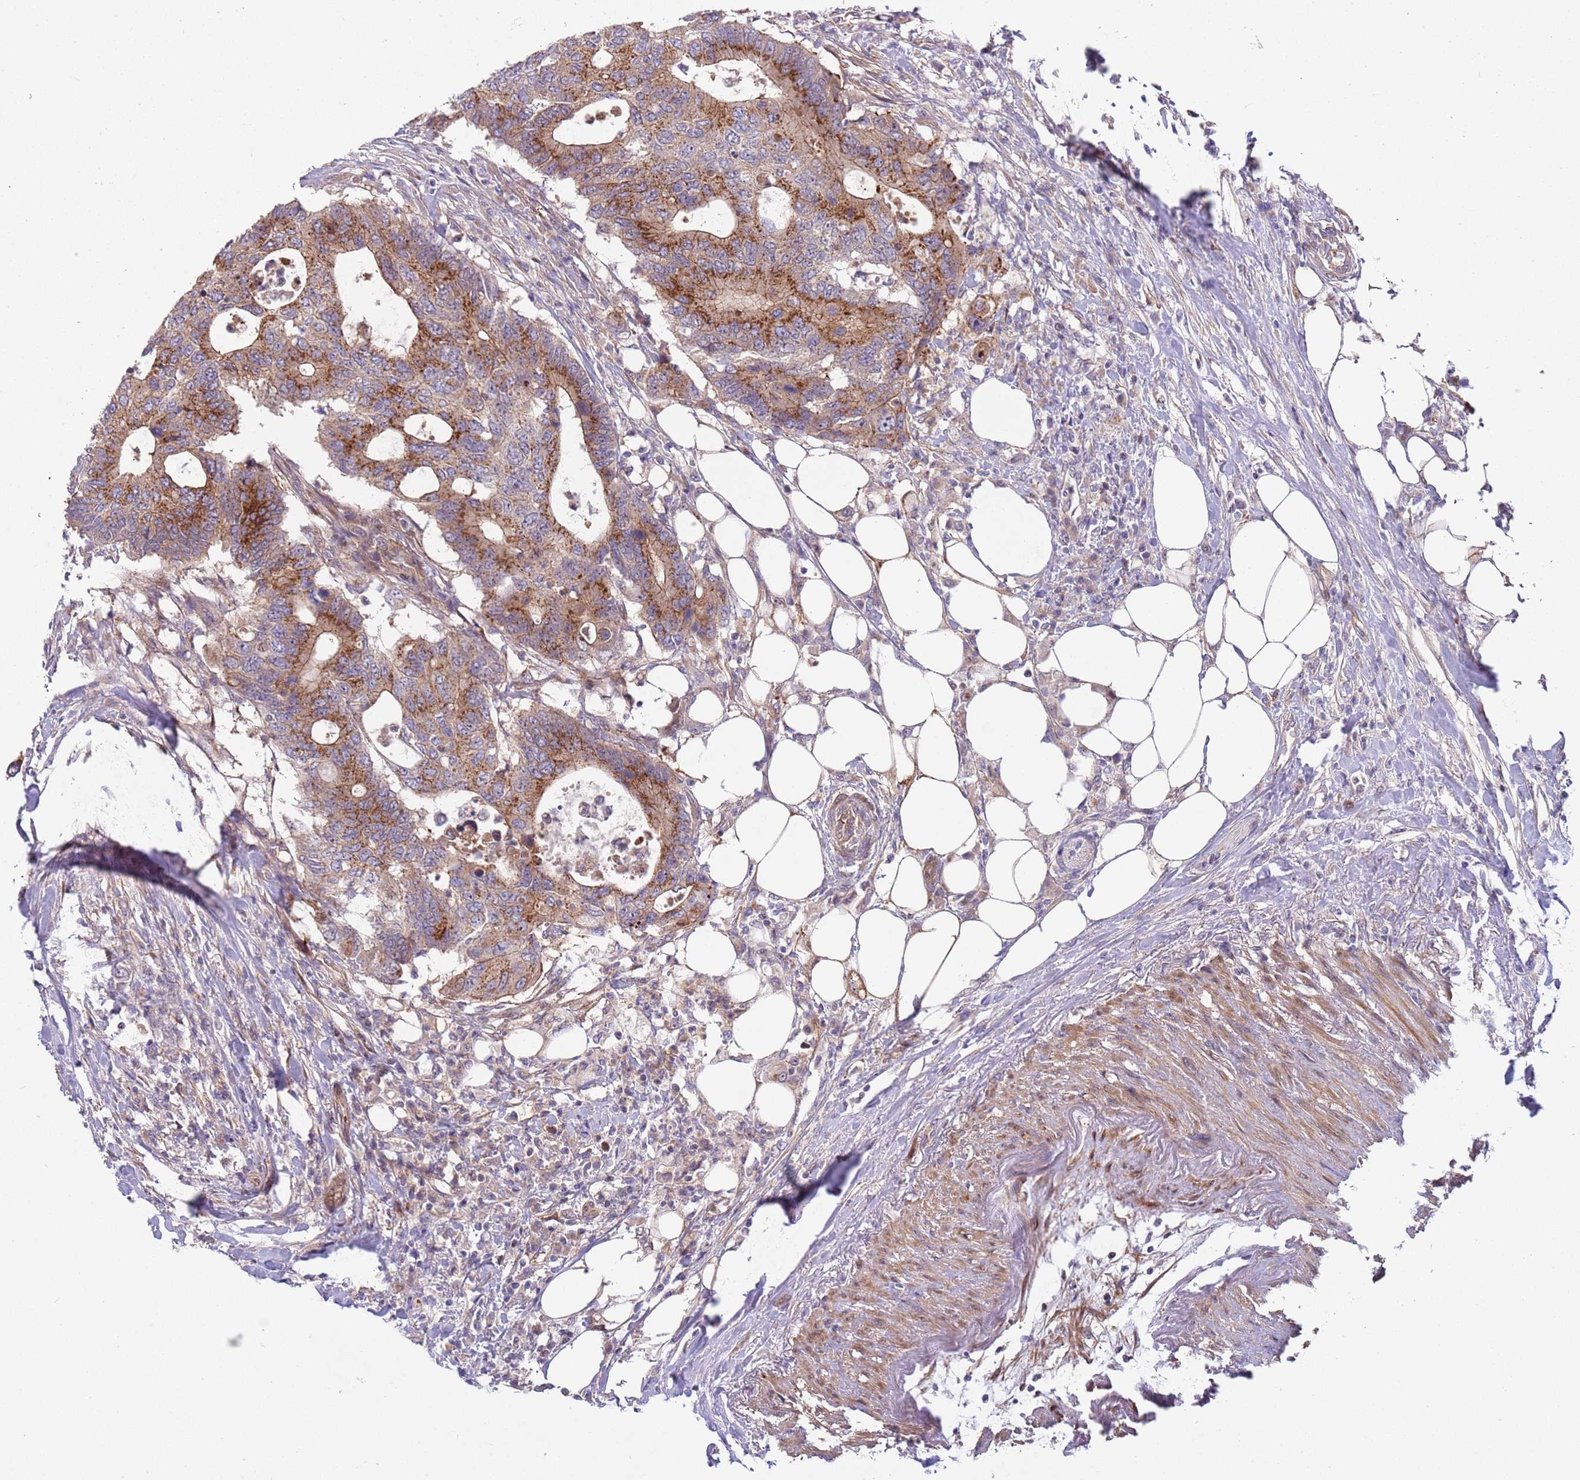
{"staining": {"intensity": "strong", "quantity": ">75%", "location": "cytoplasmic/membranous"}, "tissue": "colorectal cancer", "cell_type": "Tumor cells", "image_type": "cancer", "snomed": [{"axis": "morphology", "description": "Adenocarcinoma, NOS"}, {"axis": "topography", "description": "Colon"}], "caption": "Tumor cells display high levels of strong cytoplasmic/membranous staining in approximately >75% of cells in human colorectal adenocarcinoma. Nuclei are stained in blue.", "gene": "ITGB6", "patient": {"sex": "male", "age": 71}}